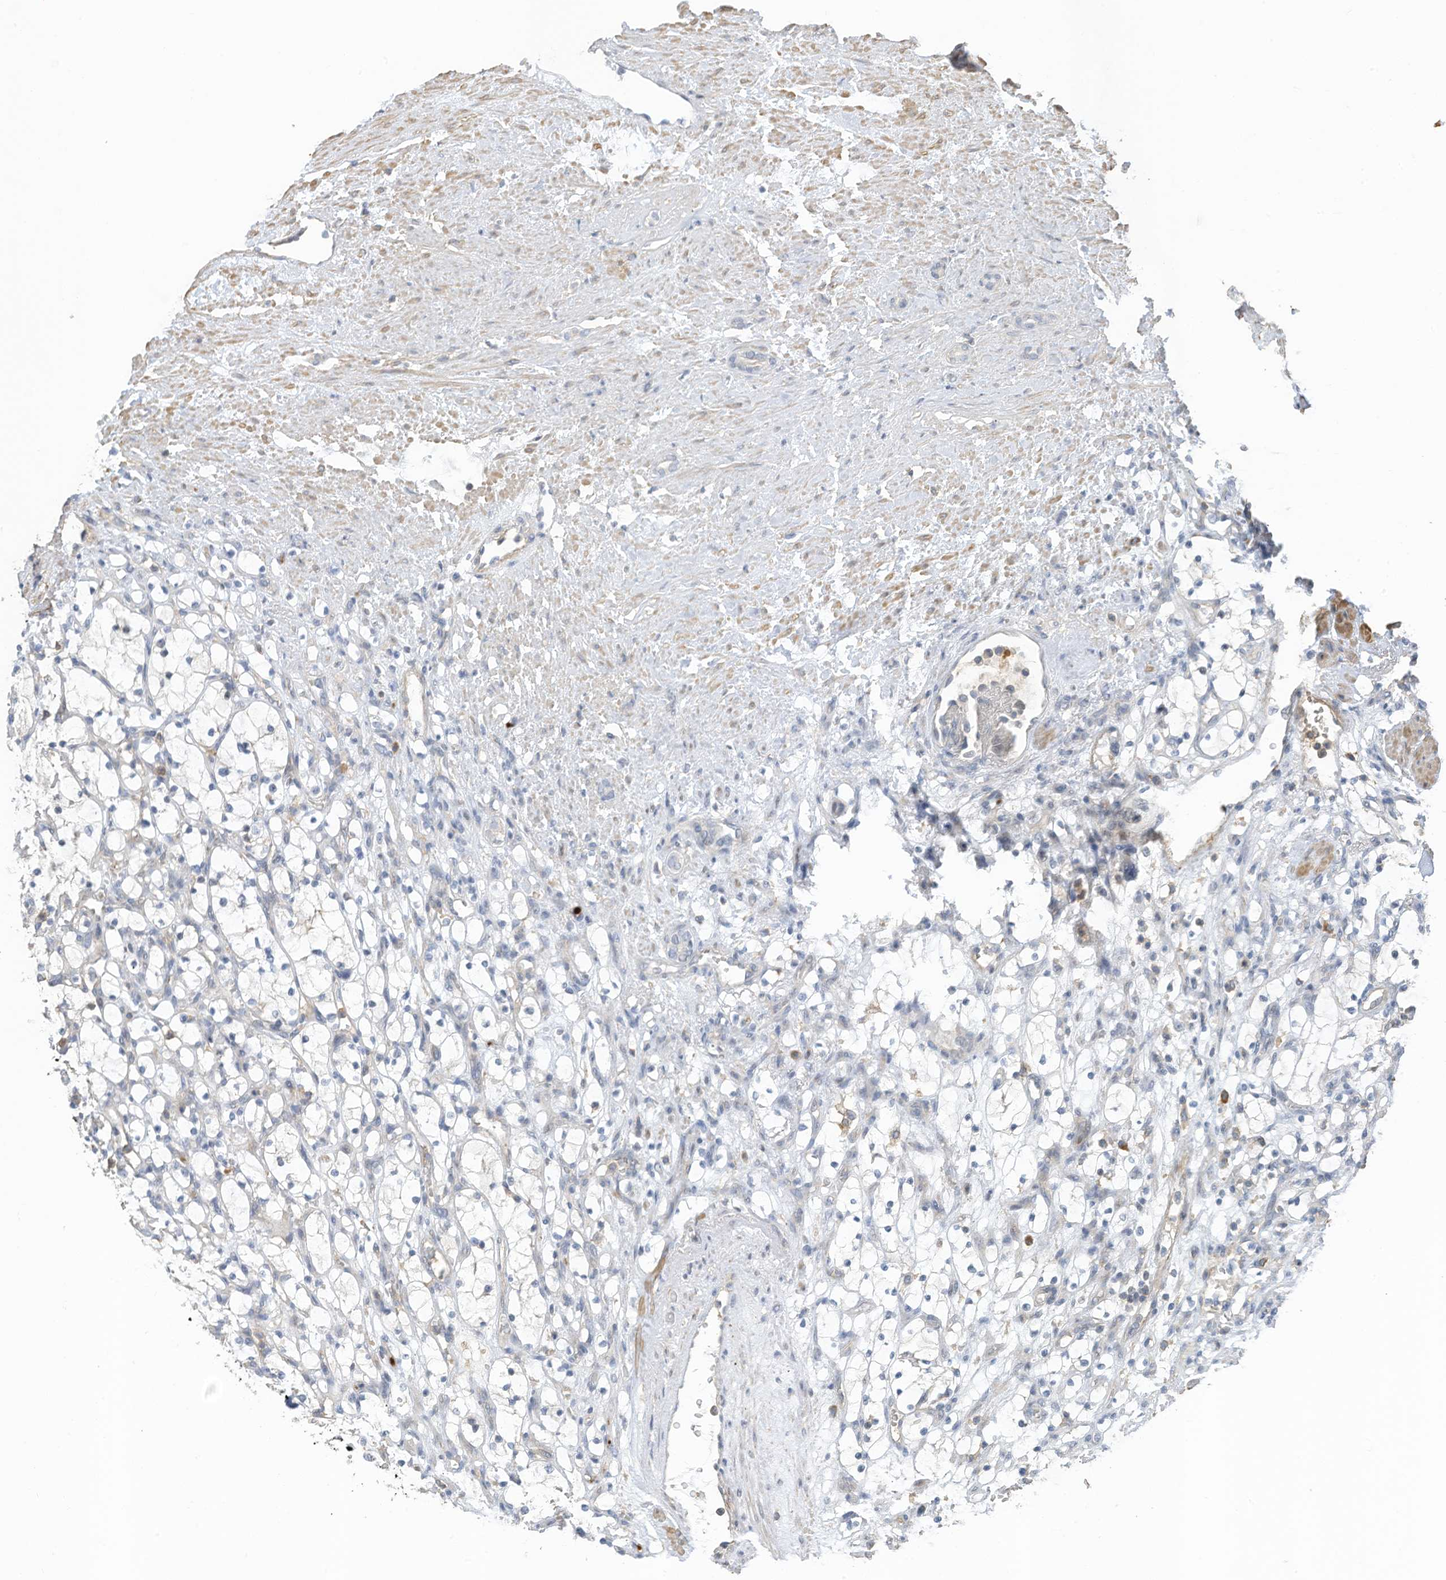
{"staining": {"intensity": "negative", "quantity": "none", "location": "none"}, "tissue": "renal cancer", "cell_type": "Tumor cells", "image_type": "cancer", "snomed": [{"axis": "morphology", "description": "Adenocarcinoma, NOS"}, {"axis": "topography", "description": "Kidney"}], "caption": "This is an immunohistochemistry photomicrograph of human renal cancer. There is no staining in tumor cells.", "gene": "SLFN14", "patient": {"sex": "female", "age": 69}}